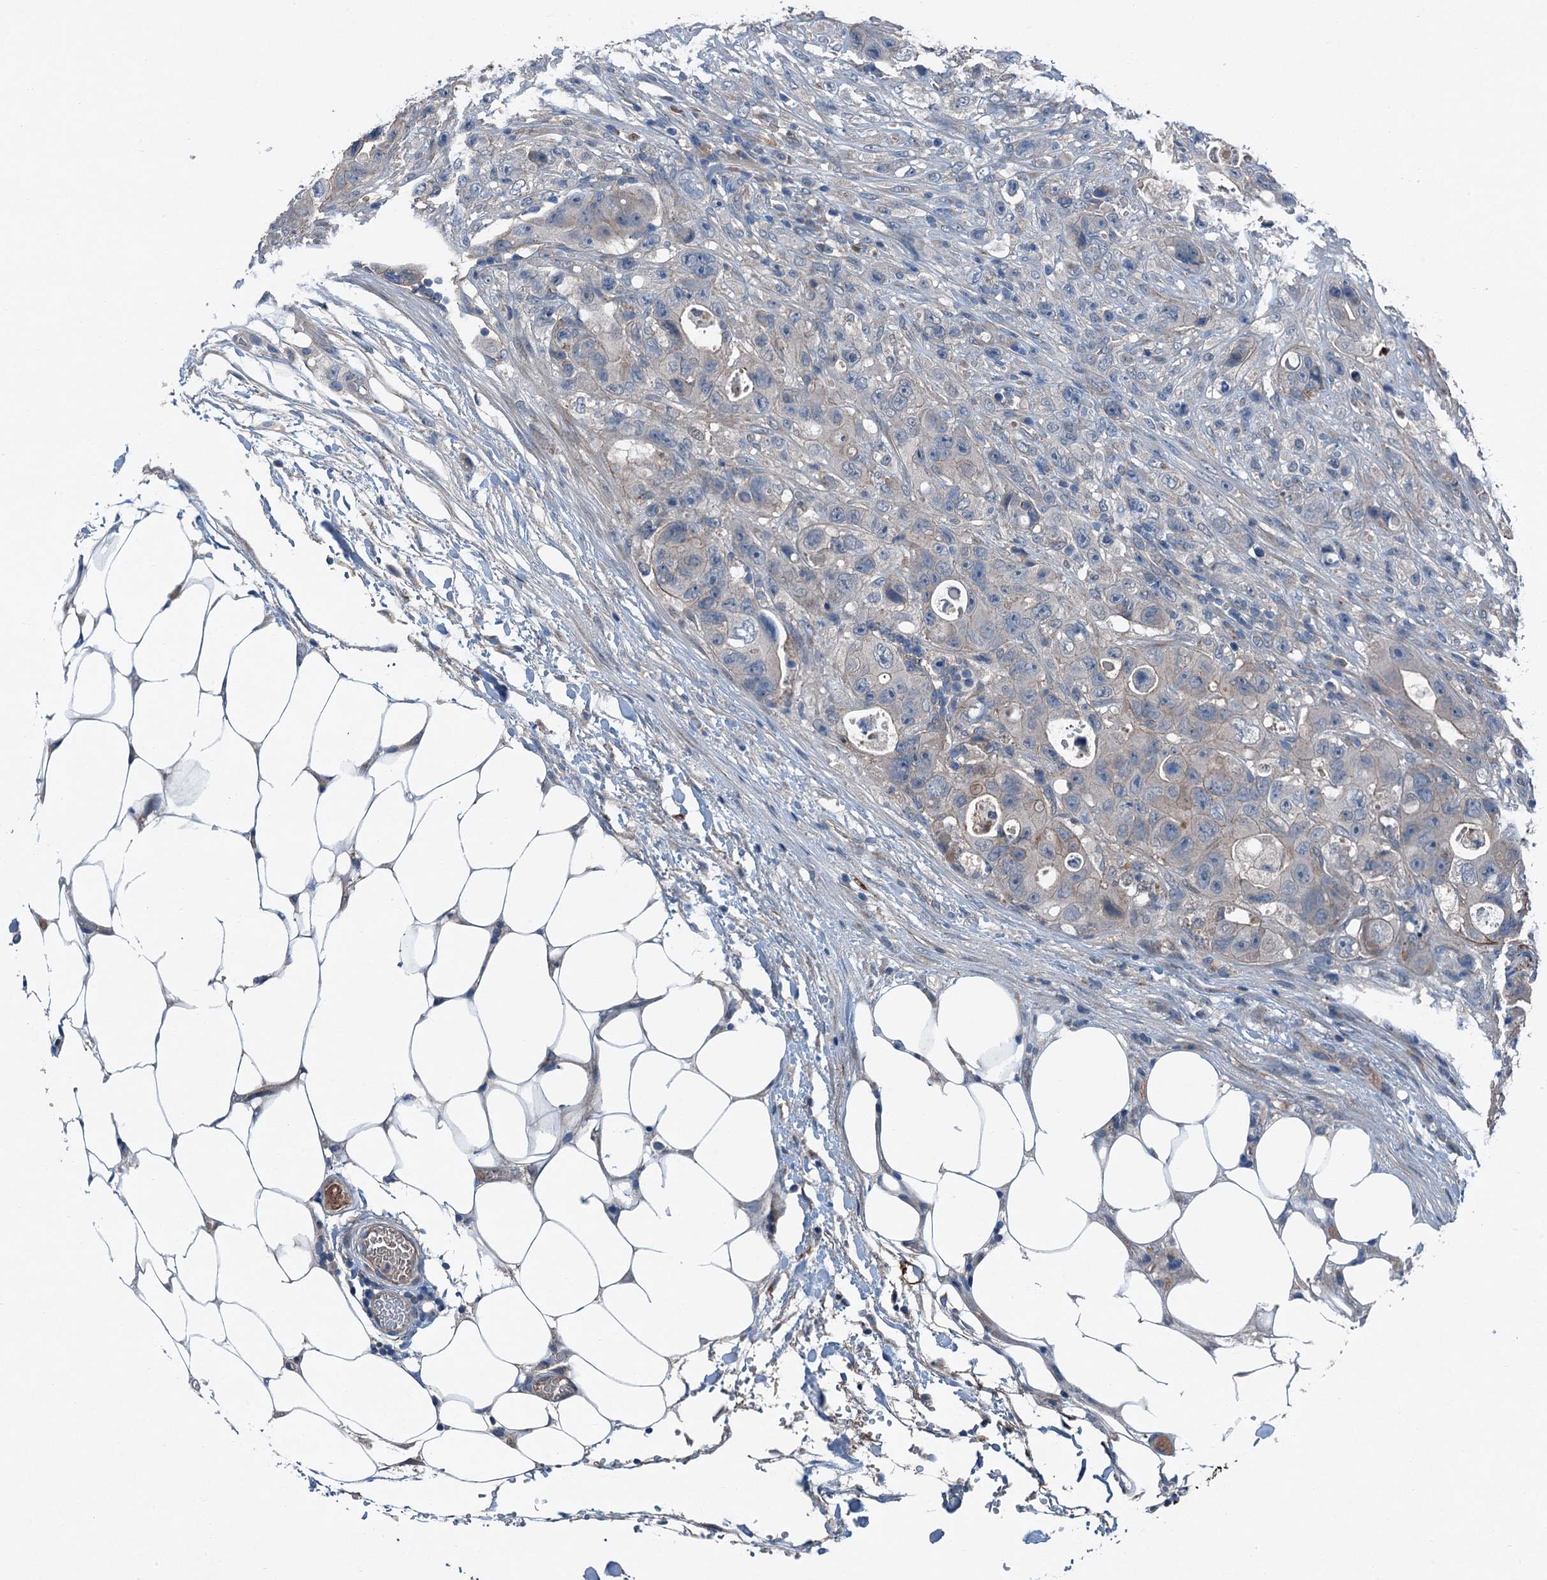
{"staining": {"intensity": "negative", "quantity": "none", "location": "none"}, "tissue": "colorectal cancer", "cell_type": "Tumor cells", "image_type": "cancer", "snomed": [{"axis": "morphology", "description": "Adenocarcinoma, NOS"}, {"axis": "topography", "description": "Colon"}], "caption": "High power microscopy image of an immunohistochemistry (IHC) image of adenocarcinoma (colorectal), revealing no significant staining in tumor cells.", "gene": "SLC2A10", "patient": {"sex": "female", "age": 46}}